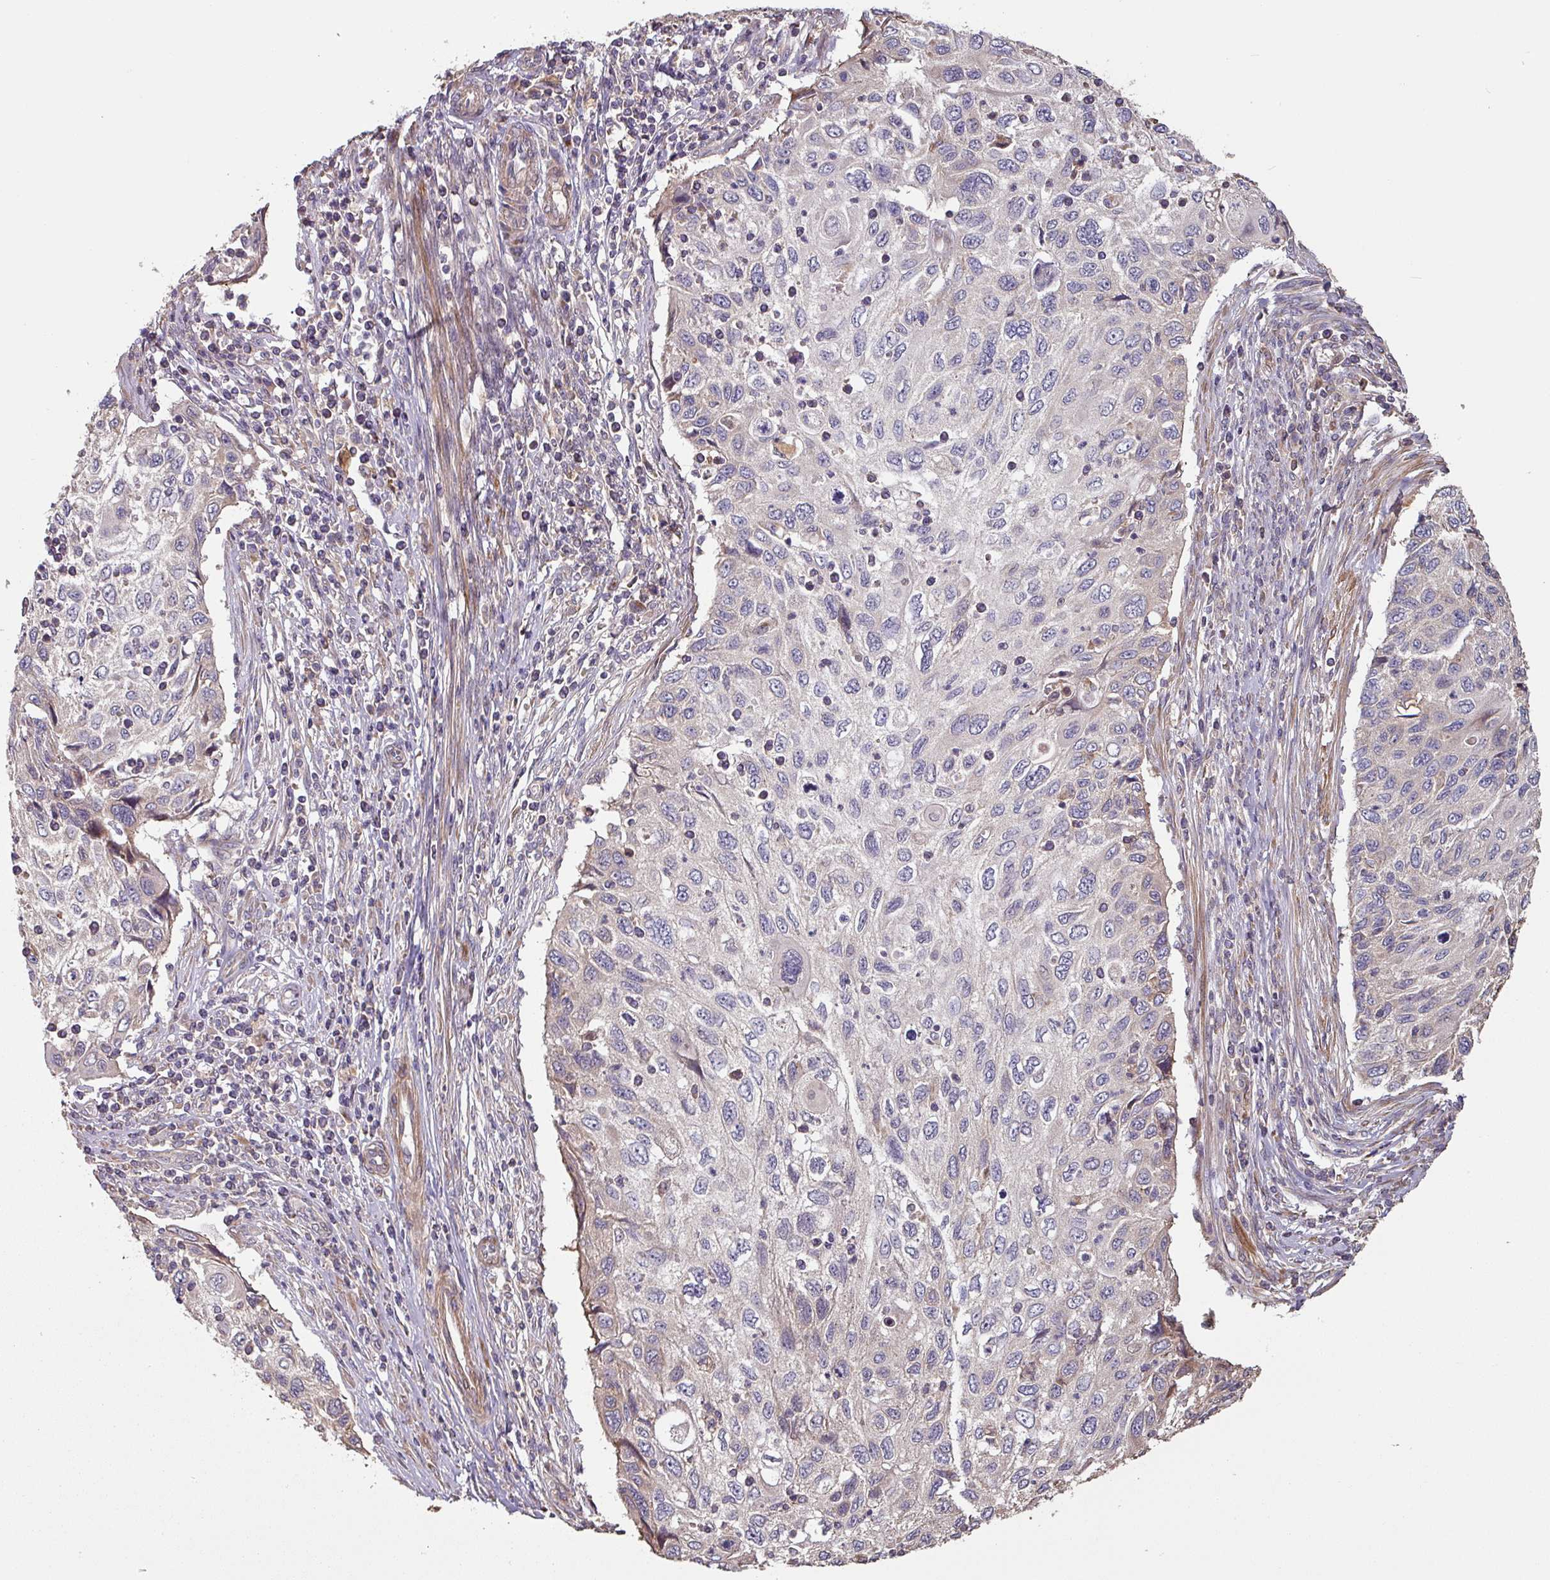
{"staining": {"intensity": "negative", "quantity": "none", "location": "none"}, "tissue": "cervical cancer", "cell_type": "Tumor cells", "image_type": "cancer", "snomed": [{"axis": "morphology", "description": "Squamous cell carcinoma, NOS"}, {"axis": "topography", "description": "Cervix"}], "caption": "High power microscopy image of an IHC photomicrograph of cervical cancer, revealing no significant positivity in tumor cells. The staining was performed using DAB to visualize the protein expression in brown, while the nuclei were stained in blue with hematoxylin (Magnification: 20x).", "gene": "SIK1", "patient": {"sex": "female", "age": 70}}